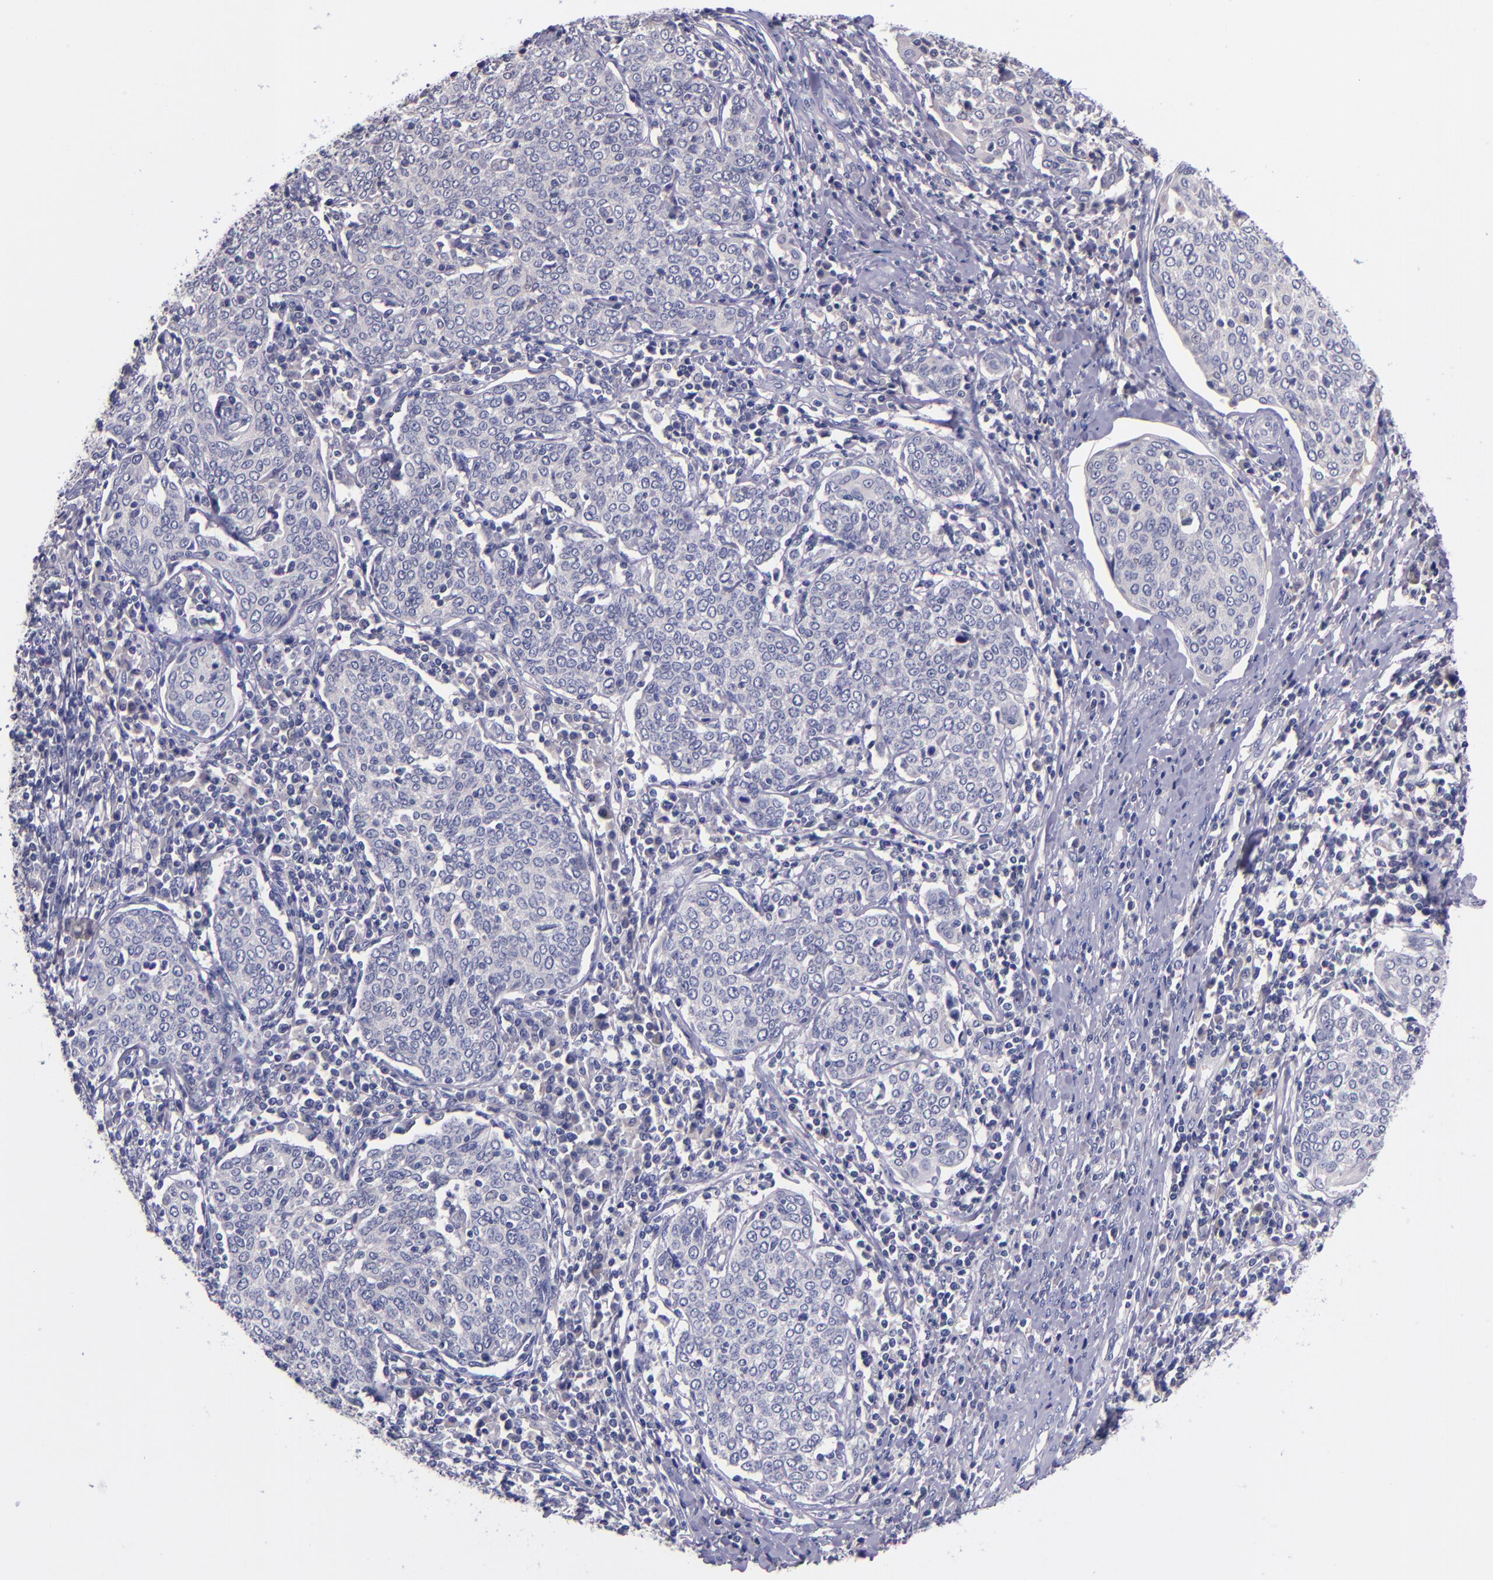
{"staining": {"intensity": "negative", "quantity": "none", "location": "none"}, "tissue": "cervical cancer", "cell_type": "Tumor cells", "image_type": "cancer", "snomed": [{"axis": "morphology", "description": "Squamous cell carcinoma, NOS"}, {"axis": "topography", "description": "Cervix"}], "caption": "Micrograph shows no significant protein expression in tumor cells of cervical cancer.", "gene": "RBP4", "patient": {"sex": "female", "age": 40}}